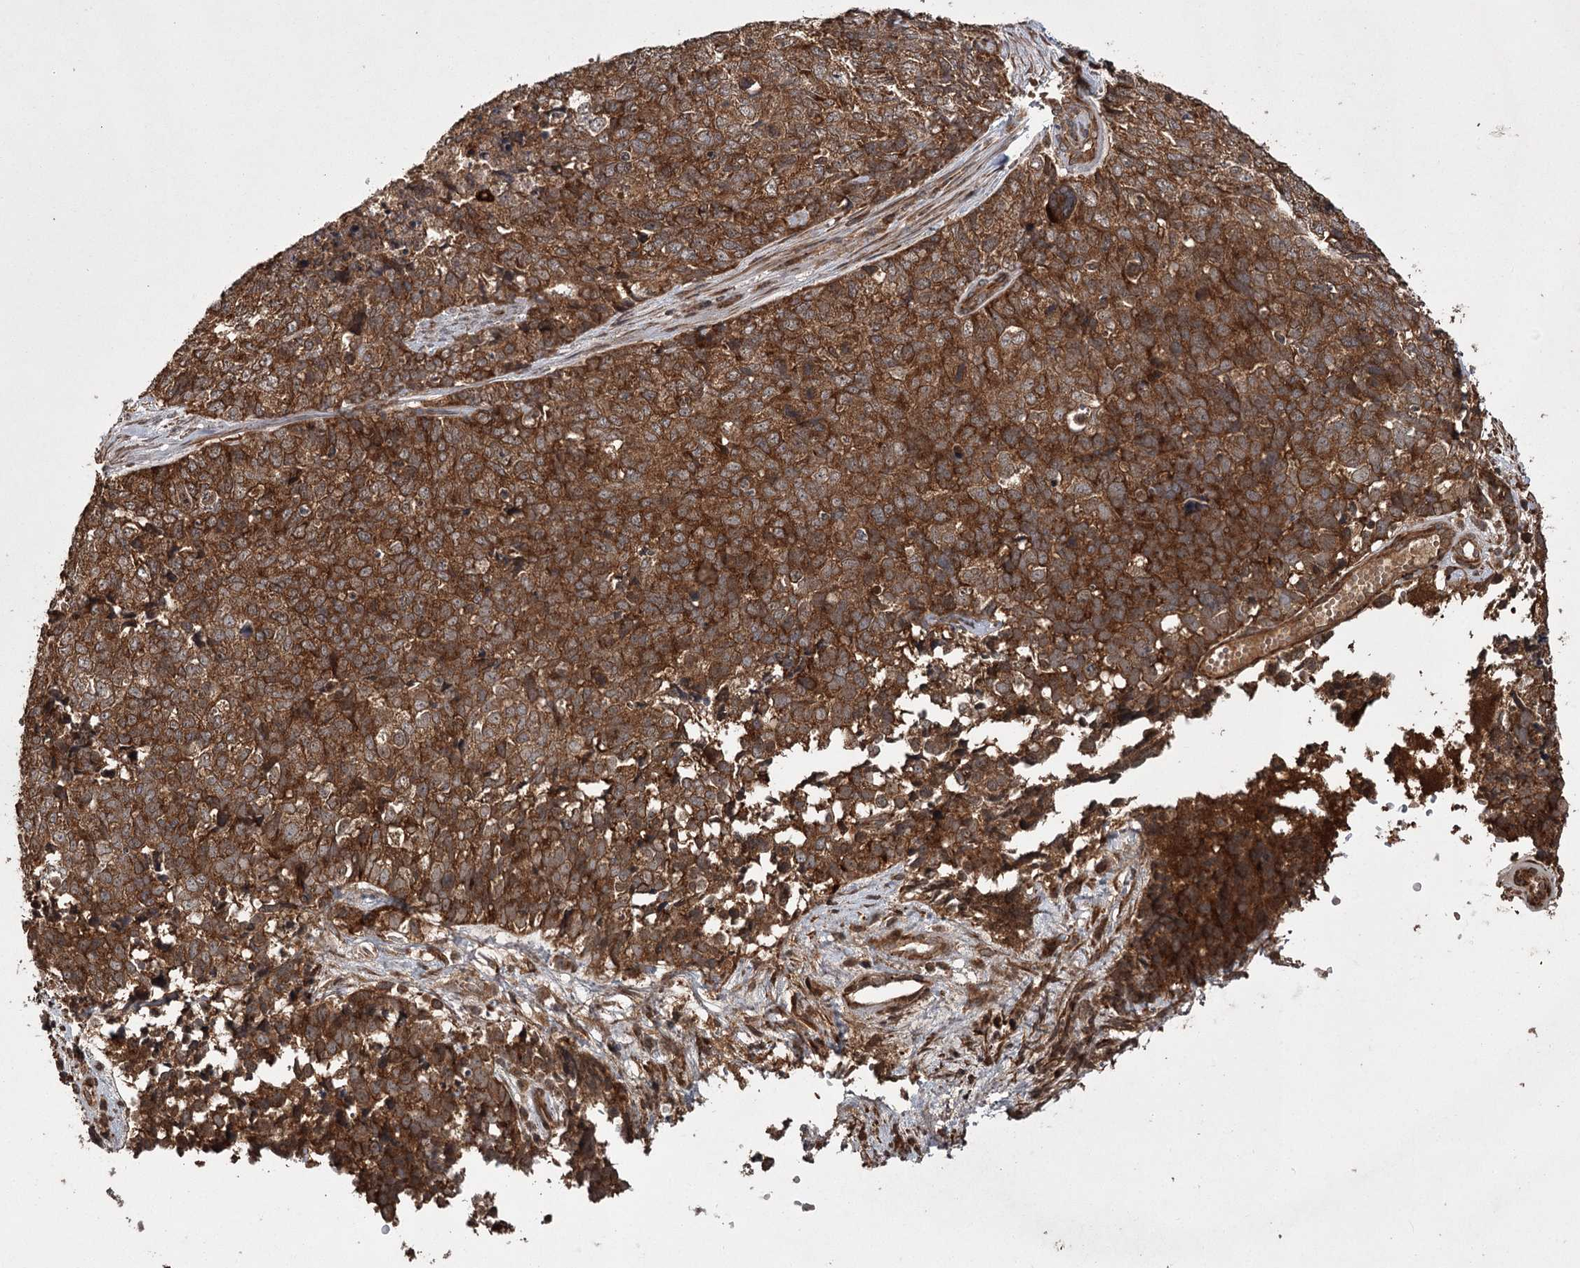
{"staining": {"intensity": "strong", "quantity": ">75%", "location": "cytoplasmic/membranous"}, "tissue": "cervical cancer", "cell_type": "Tumor cells", "image_type": "cancer", "snomed": [{"axis": "morphology", "description": "Squamous cell carcinoma, NOS"}, {"axis": "topography", "description": "Cervix"}], "caption": "A high-resolution image shows immunohistochemistry (IHC) staining of squamous cell carcinoma (cervical), which demonstrates strong cytoplasmic/membranous positivity in approximately >75% of tumor cells.", "gene": "RPAP3", "patient": {"sex": "female", "age": 63}}